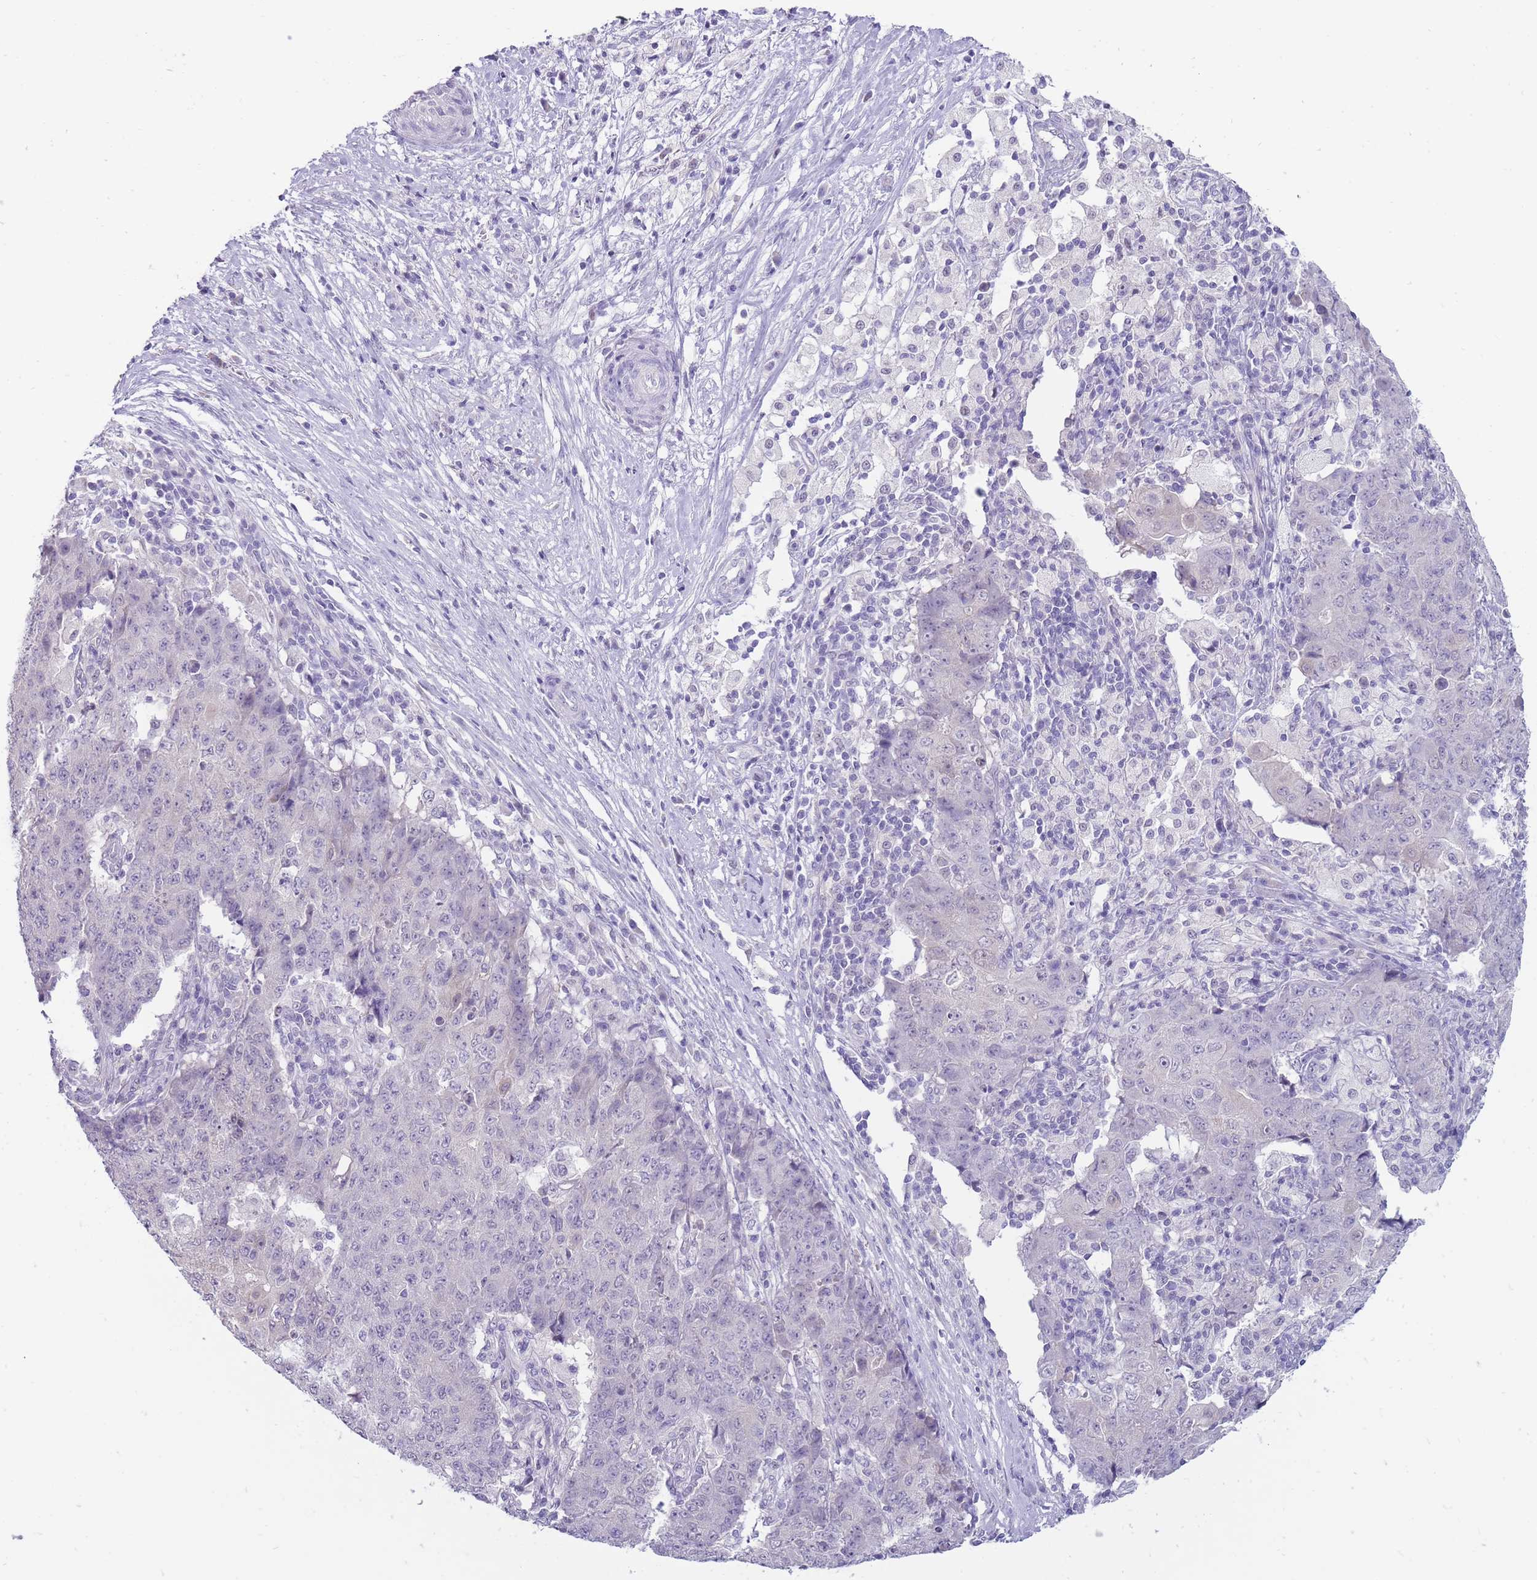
{"staining": {"intensity": "negative", "quantity": "none", "location": "none"}, "tissue": "ovarian cancer", "cell_type": "Tumor cells", "image_type": "cancer", "snomed": [{"axis": "morphology", "description": "Carcinoma, endometroid"}, {"axis": "topography", "description": "Ovary"}], "caption": "Tumor cells are negative for brown protein staining in ovarian endometroid carcinoma.", "gene": "ERICH4", "patient": {"sex": "female", "age": 42}}